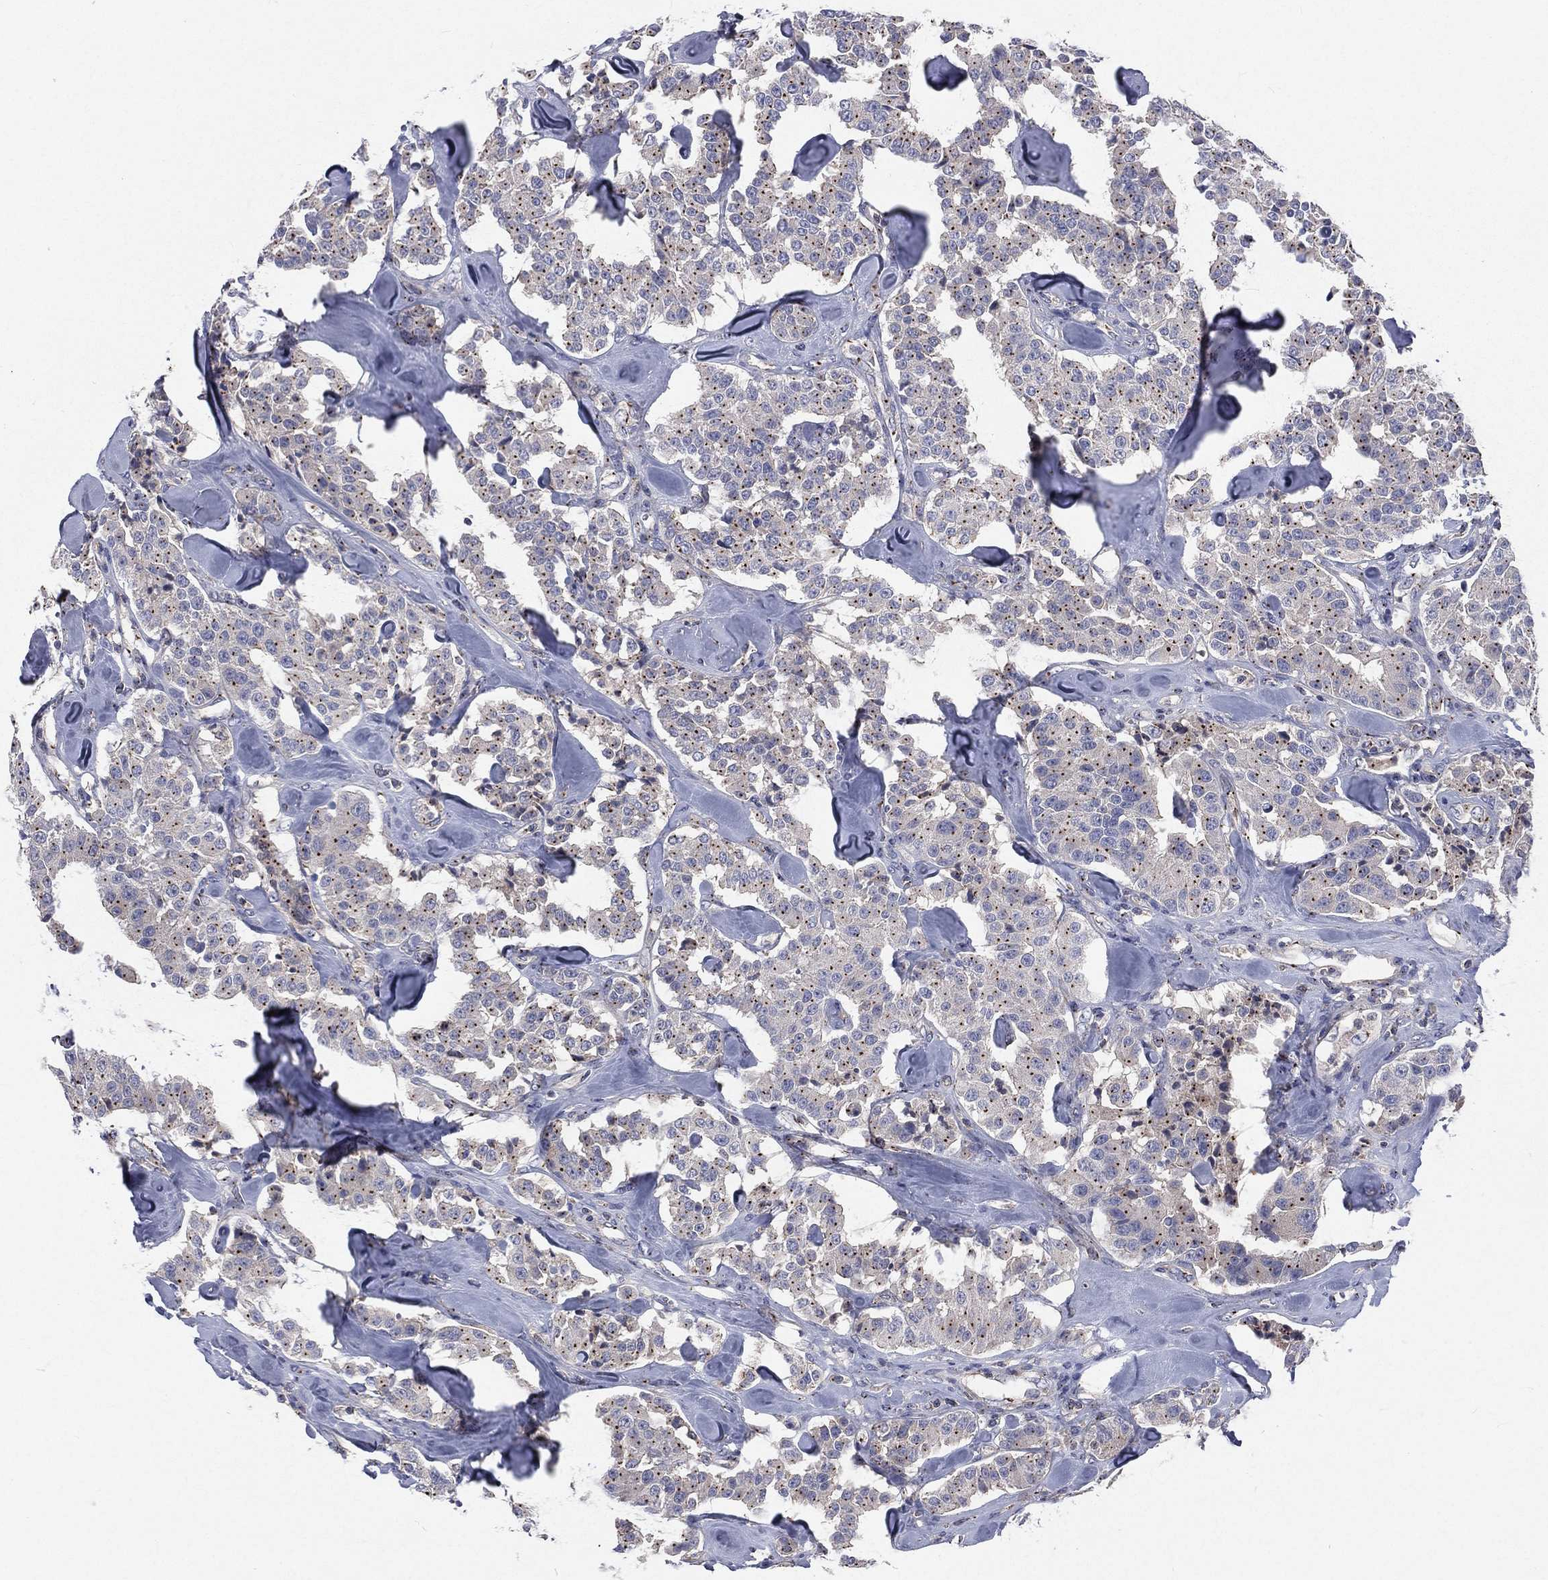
{"staining": {"intensity": "weak", "quantity": "25%-75%", "location": "cytoplasmic/membranous"}, "tissue": "carcinoid", "cell_type": "Tumor cells", "image_type": "cancer", "snomed": [{"axis": "morphology", "description": "Carcinoid, malignant, NOS"}, {"axis": "topography", "description": "Pancreas"}], "caption": "Protein staining displays weak cytoplasmic/membranous positivity in approximately 25%-75% of tumor cells in carcinoid (malignant).", "gene": "CROCC", "patient": {"sex": "male", "age": 41}}